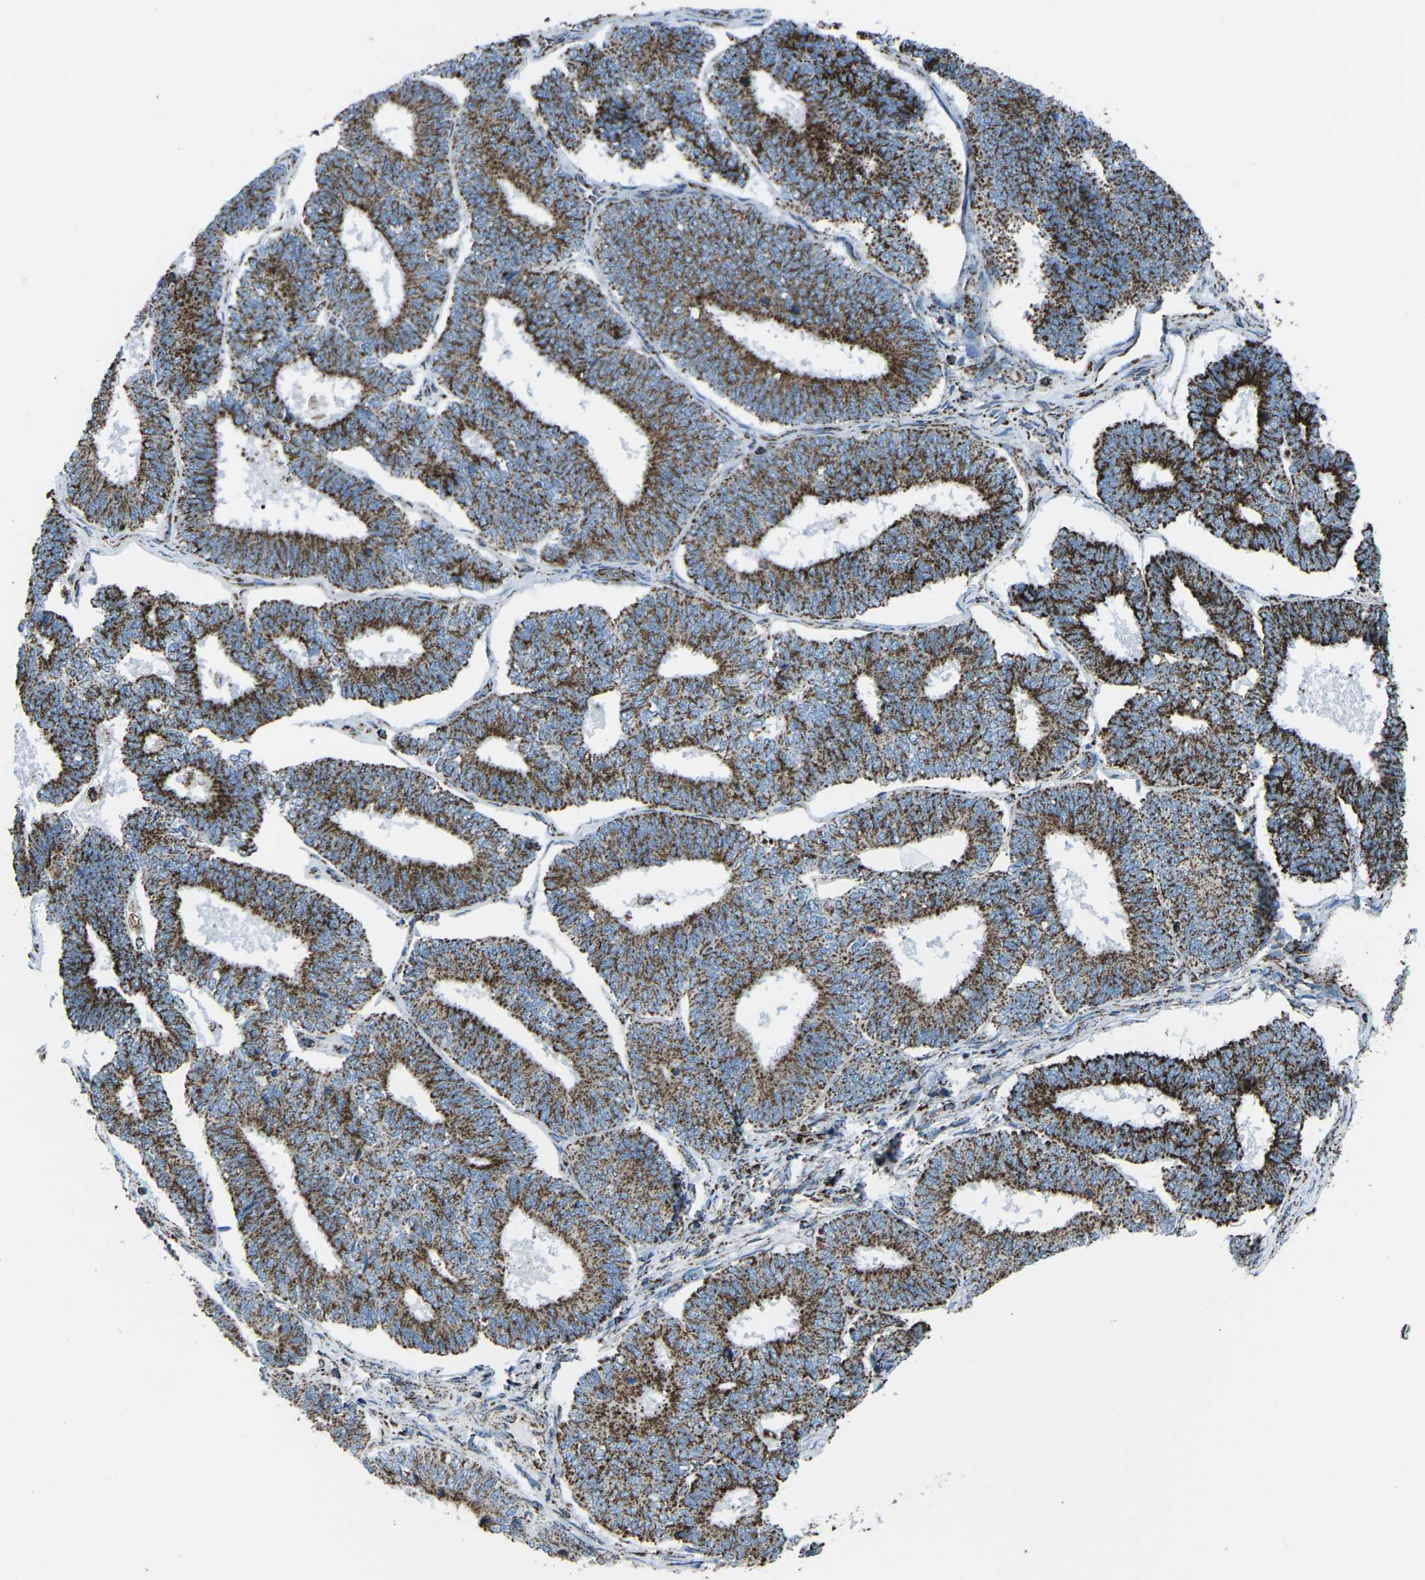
{"staining": {"intensity": "strong", "quantity": ">75%", "location": "cytoplasmic/membranous"}, "tissue": "endometrial cancer", "cell_type": "Tumor cells", "image_type": "cancer", "snomed": [{"axis": "morphology", "description": "Adenocarcinoma, NOS"}, {"axis": "topography", "description": "Endometrium"}], "caption": "The photomicrograph displays immunohistochemical staining of endometrial cancer (adenocarcinoma). There is strong cytoplasmic/membranous expression is identified in approximately >75% of tumor cells.", "gene": "MT-CO2", "patient": {"sex": "female", "age": 70}}